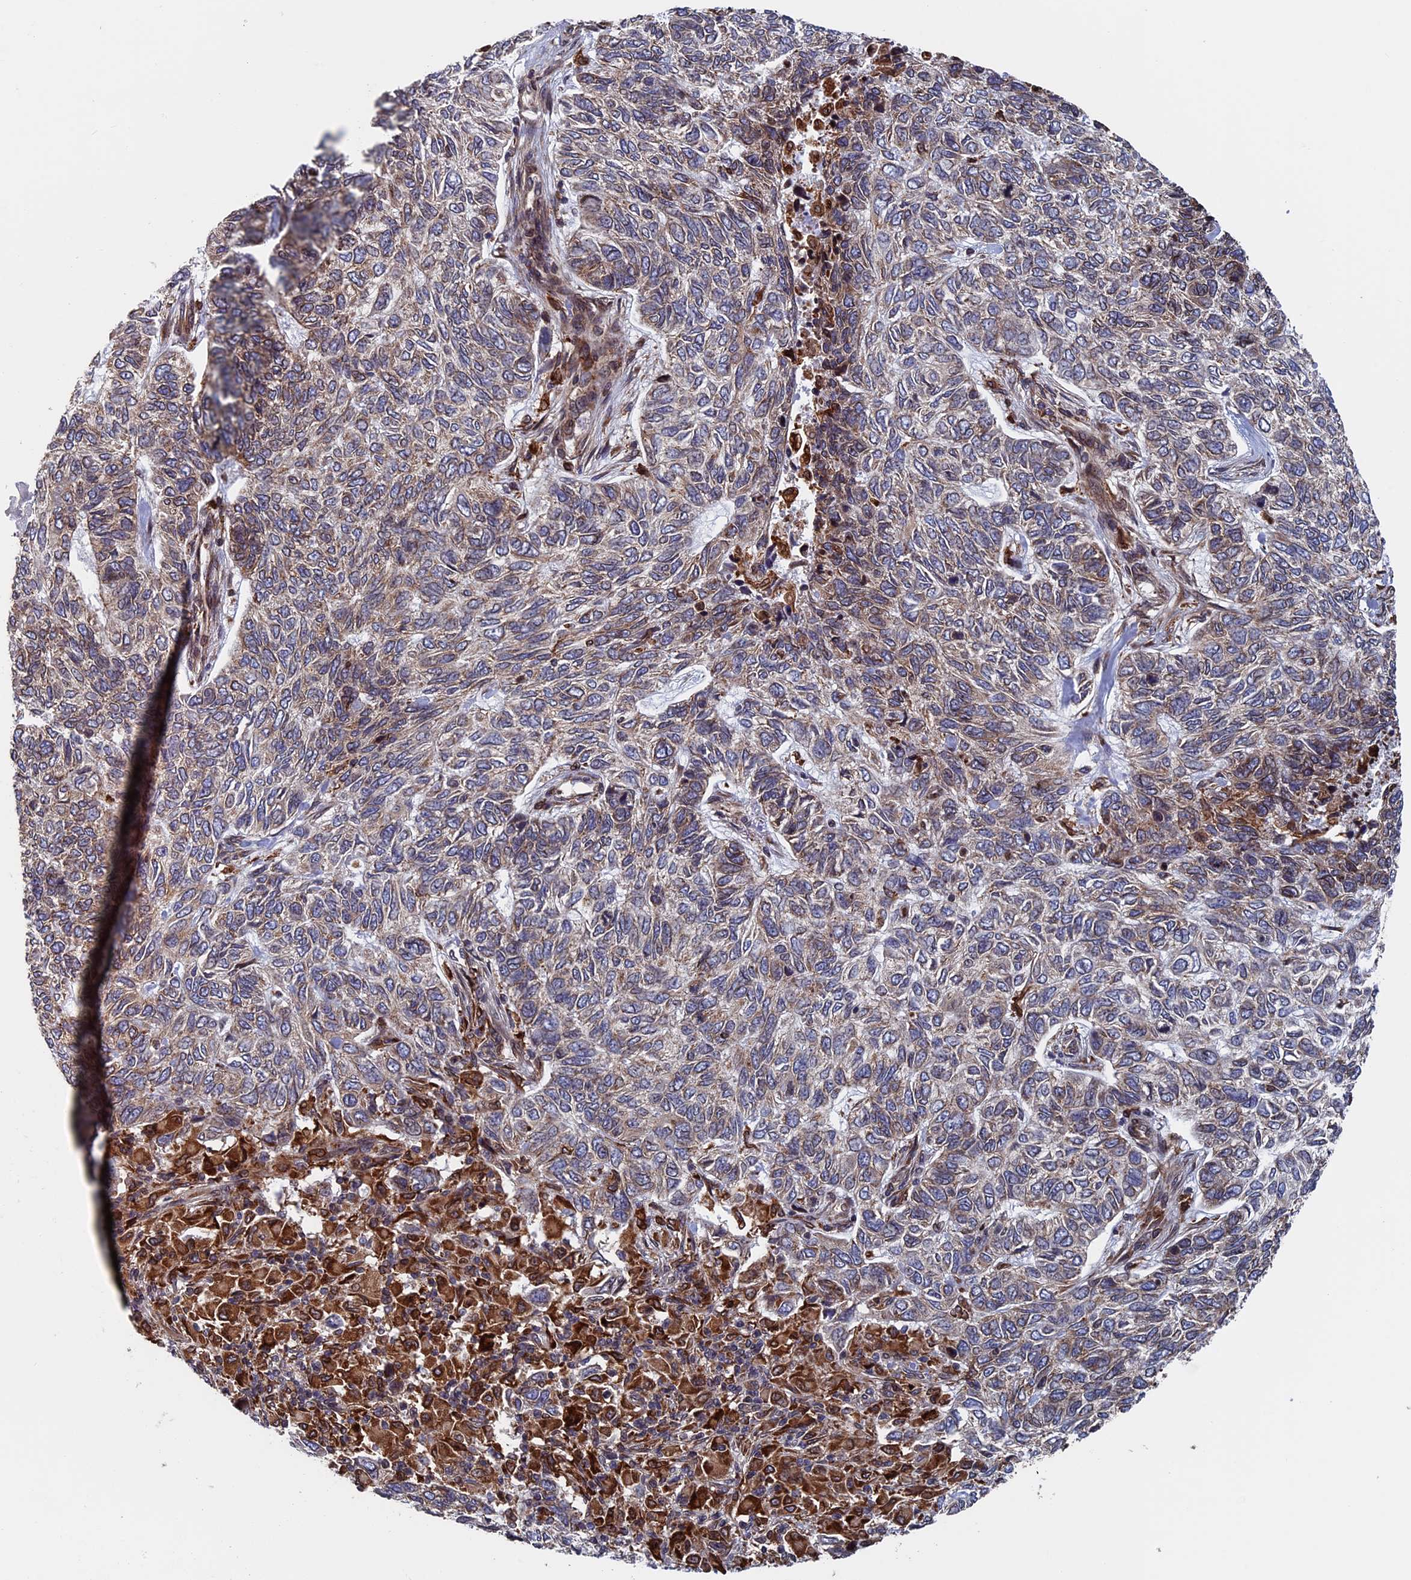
{"staining": {"intensity": "moderate", "quantity": "25%-75%", "location": "cytoplasmic/membranous"}, "tissue": "skin cancer", "cell_type": "Tumor cells", "image_type": "cancer", "snomed": [{"axis": "morphology", "description": "Basal cell carcinoma"}, {"axis": "topography", "description": "Skin"}], "caption": "DAB (3,3'-diaminobenzidine) immunohistochemical staining of human basal cell carcinoma (skin) exhibits moderate cytoplasmic/membranous protein staining in approximately 25%-75% of tumor cells.", "gene": "RPUSD1", "patient": {"sex": "female", "age": 65}}